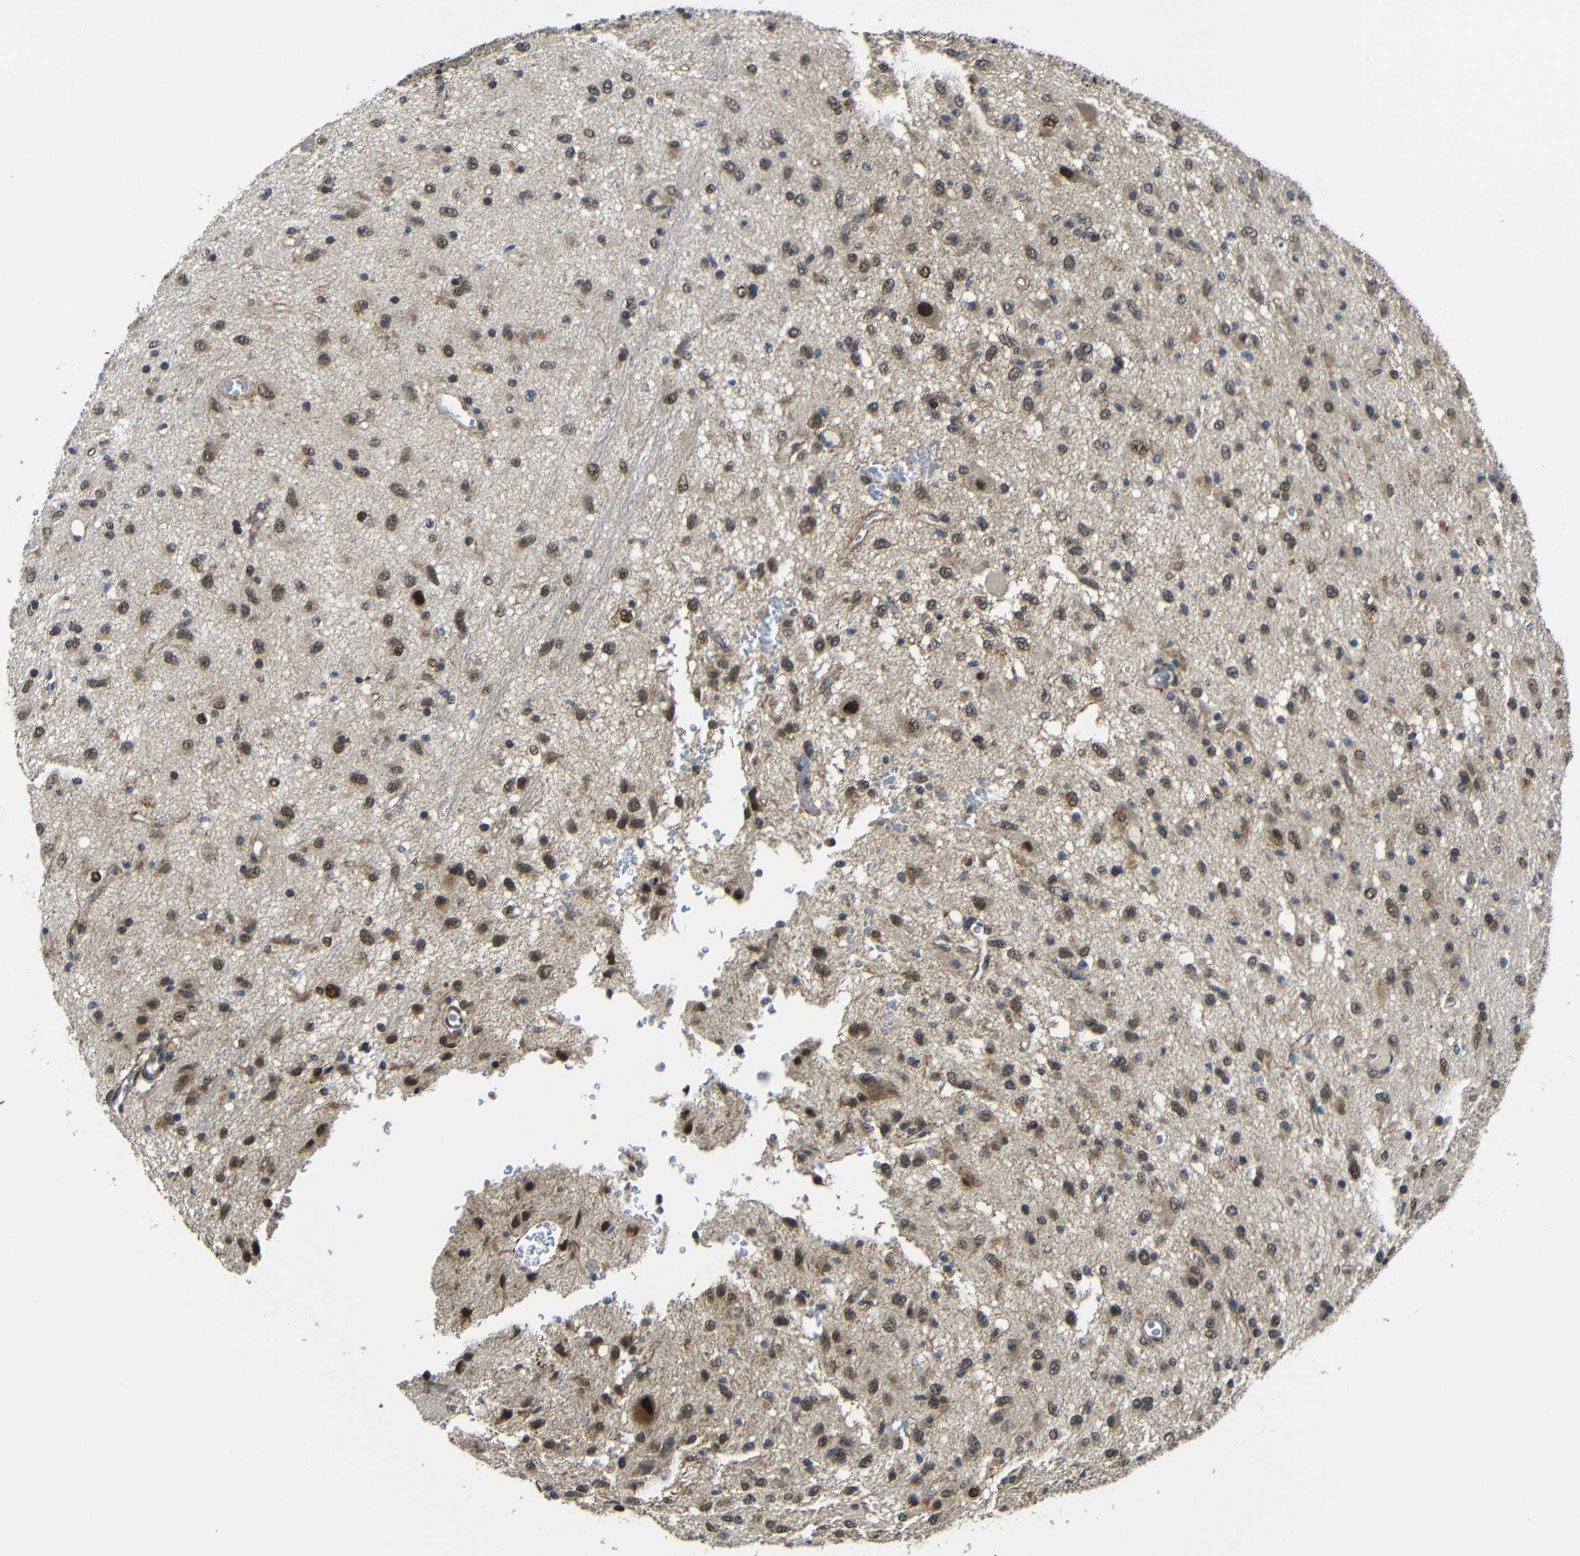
{"staining": {"intensity": "moderate", "quantity": "25%-75%", "location": "cytoplasmic/membranous,nuclear"}, "tissue": "glioma", "cell_type": "Tumor cells", "image_type": "cancer", "snomed": [{"axis": "morphology", "description": "Glioma, malignant, Low grade"}, {"axis": "topography", "description": "Brain"}], "caption": "There is medium levels of moderate cytoplasmic/membranous and nuclear positivity in tumor cells of low-grade glioma (malignant), as demonstrated by immunohistochemical staining (brown color).", "gene": "FAM172A", "patient": {"sex": "male", "age": 77}}